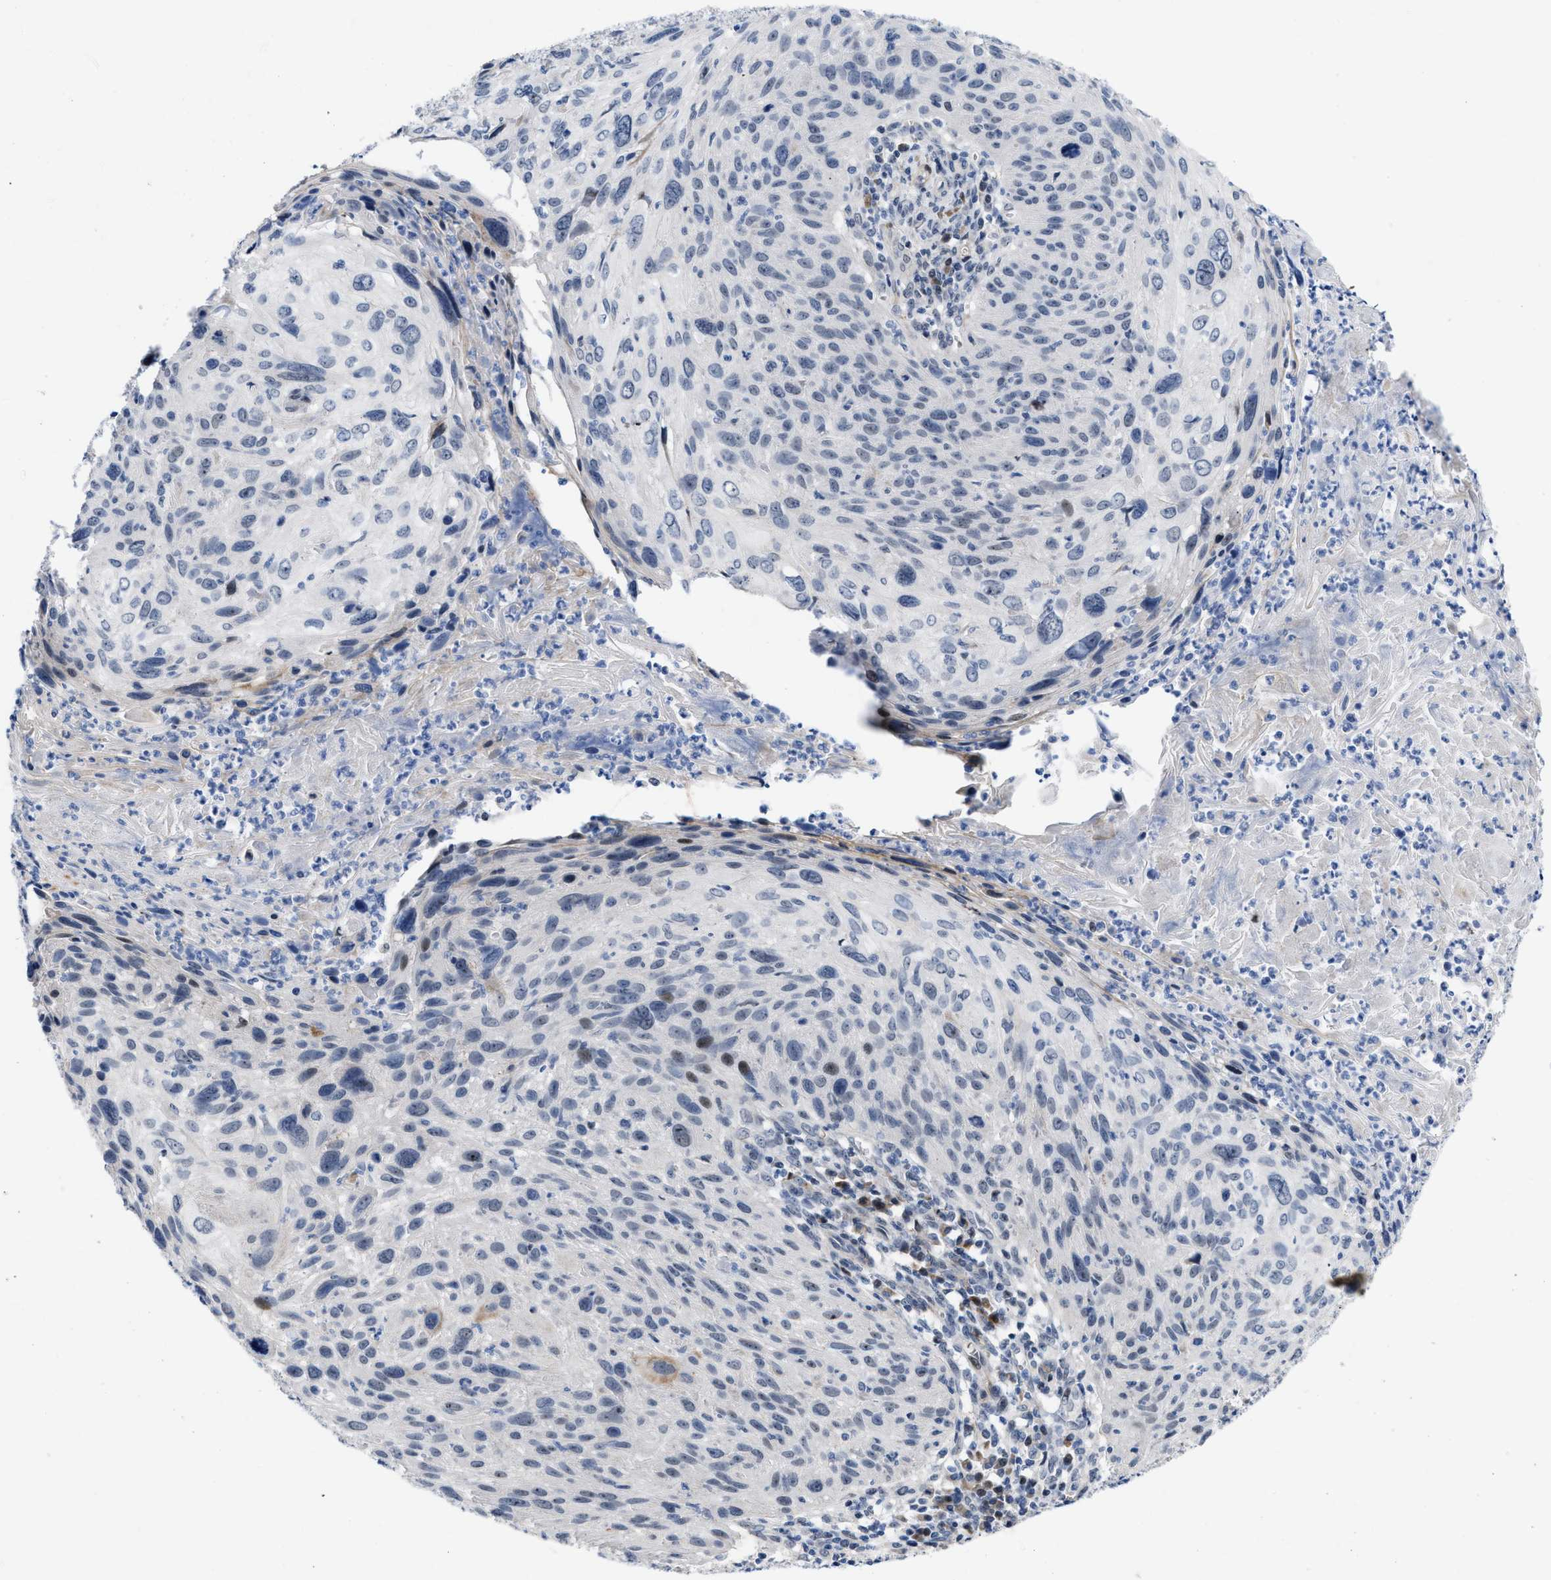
{"staining": {"intensity": "weak", "quantity": "<25%", "location": "nuclear"}, "tissue": "cervical cancer", "cell_type": "Tumor cells", "image_type": "cancer", "snomed": [{"axis": "morphology", "description": "Squamous cell carcinoma, NOS"}, {"axis": "topography", "description": "Cervix"}], "caption": "The micrograph exhibits no significant staining in tumor cells of cervical cancer.", "gene": "POLR1F", "patient": {"sex": "female", "age": 51}}